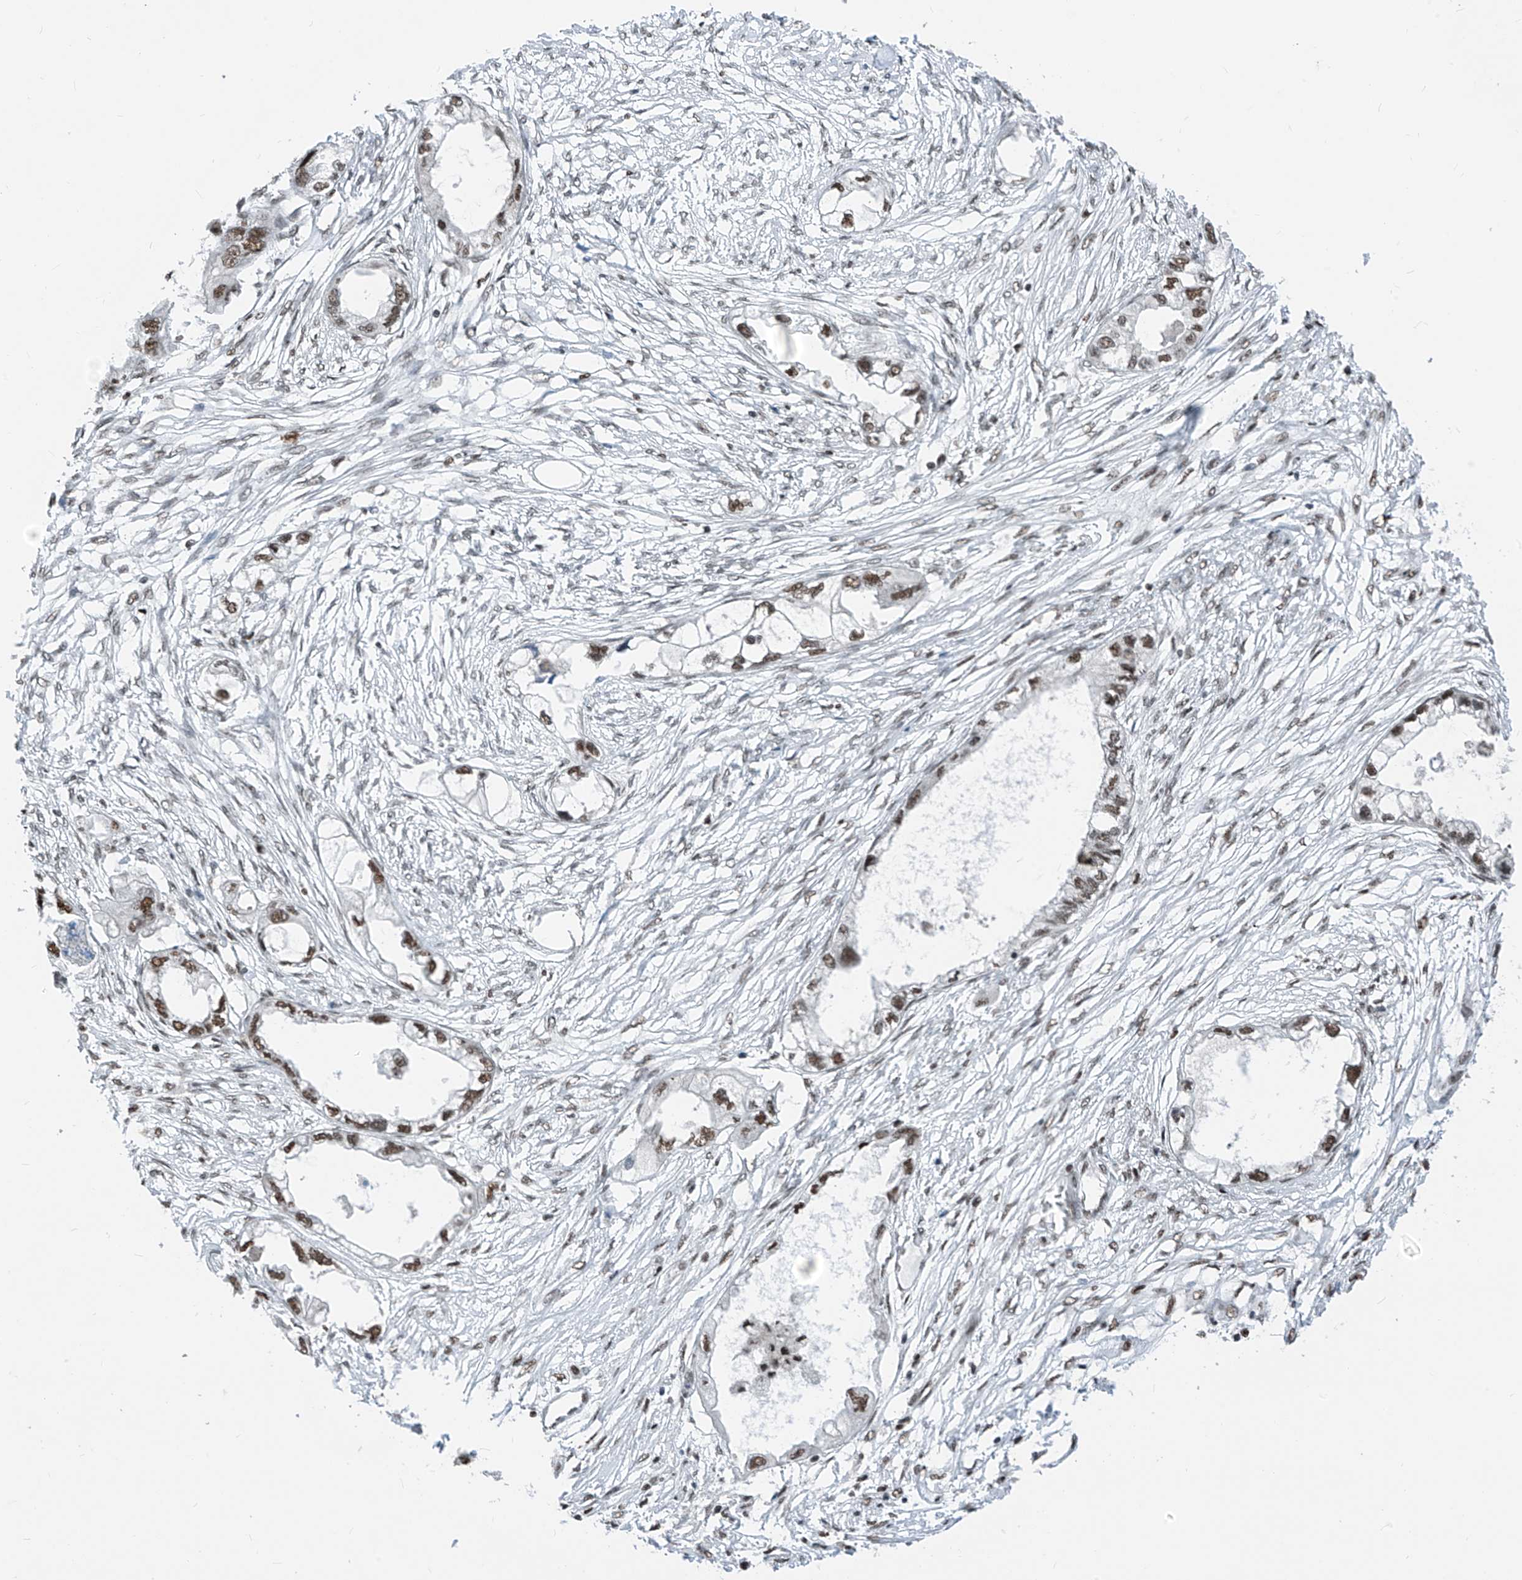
{"staining": {"intensity": "moderate", "quantity": ">75%", "location": "nuclear"}, "tissue": "endometrial cancer", "cell_type": "Tumor cells", "image_type": "cancer", "snomed": [{"axis": "morphology", "description": "Adenocarcinoma, NOS"}, {"axis": "morphology", "description": "Adenocarcinoma, metastatic, NOS"}, {"axis": "topography", "description": "Adipose tissue"}, {"axis": "topography", "description": "Endometrium"}], "caption": "An IHC image of neoplastic tissue is shown. Protein staining in brown highlights moderate nuclear positivity in endometrial adenocarcinoma within tumor cells. The staining is performed using DAB (3,3'-diaminobenzidine) brown chromogen to label protein expression. The nuclei are counter-stained blue using hematoxylin.", "gene": "RBP7", "patient": {"sex": "female", "age": 67}}